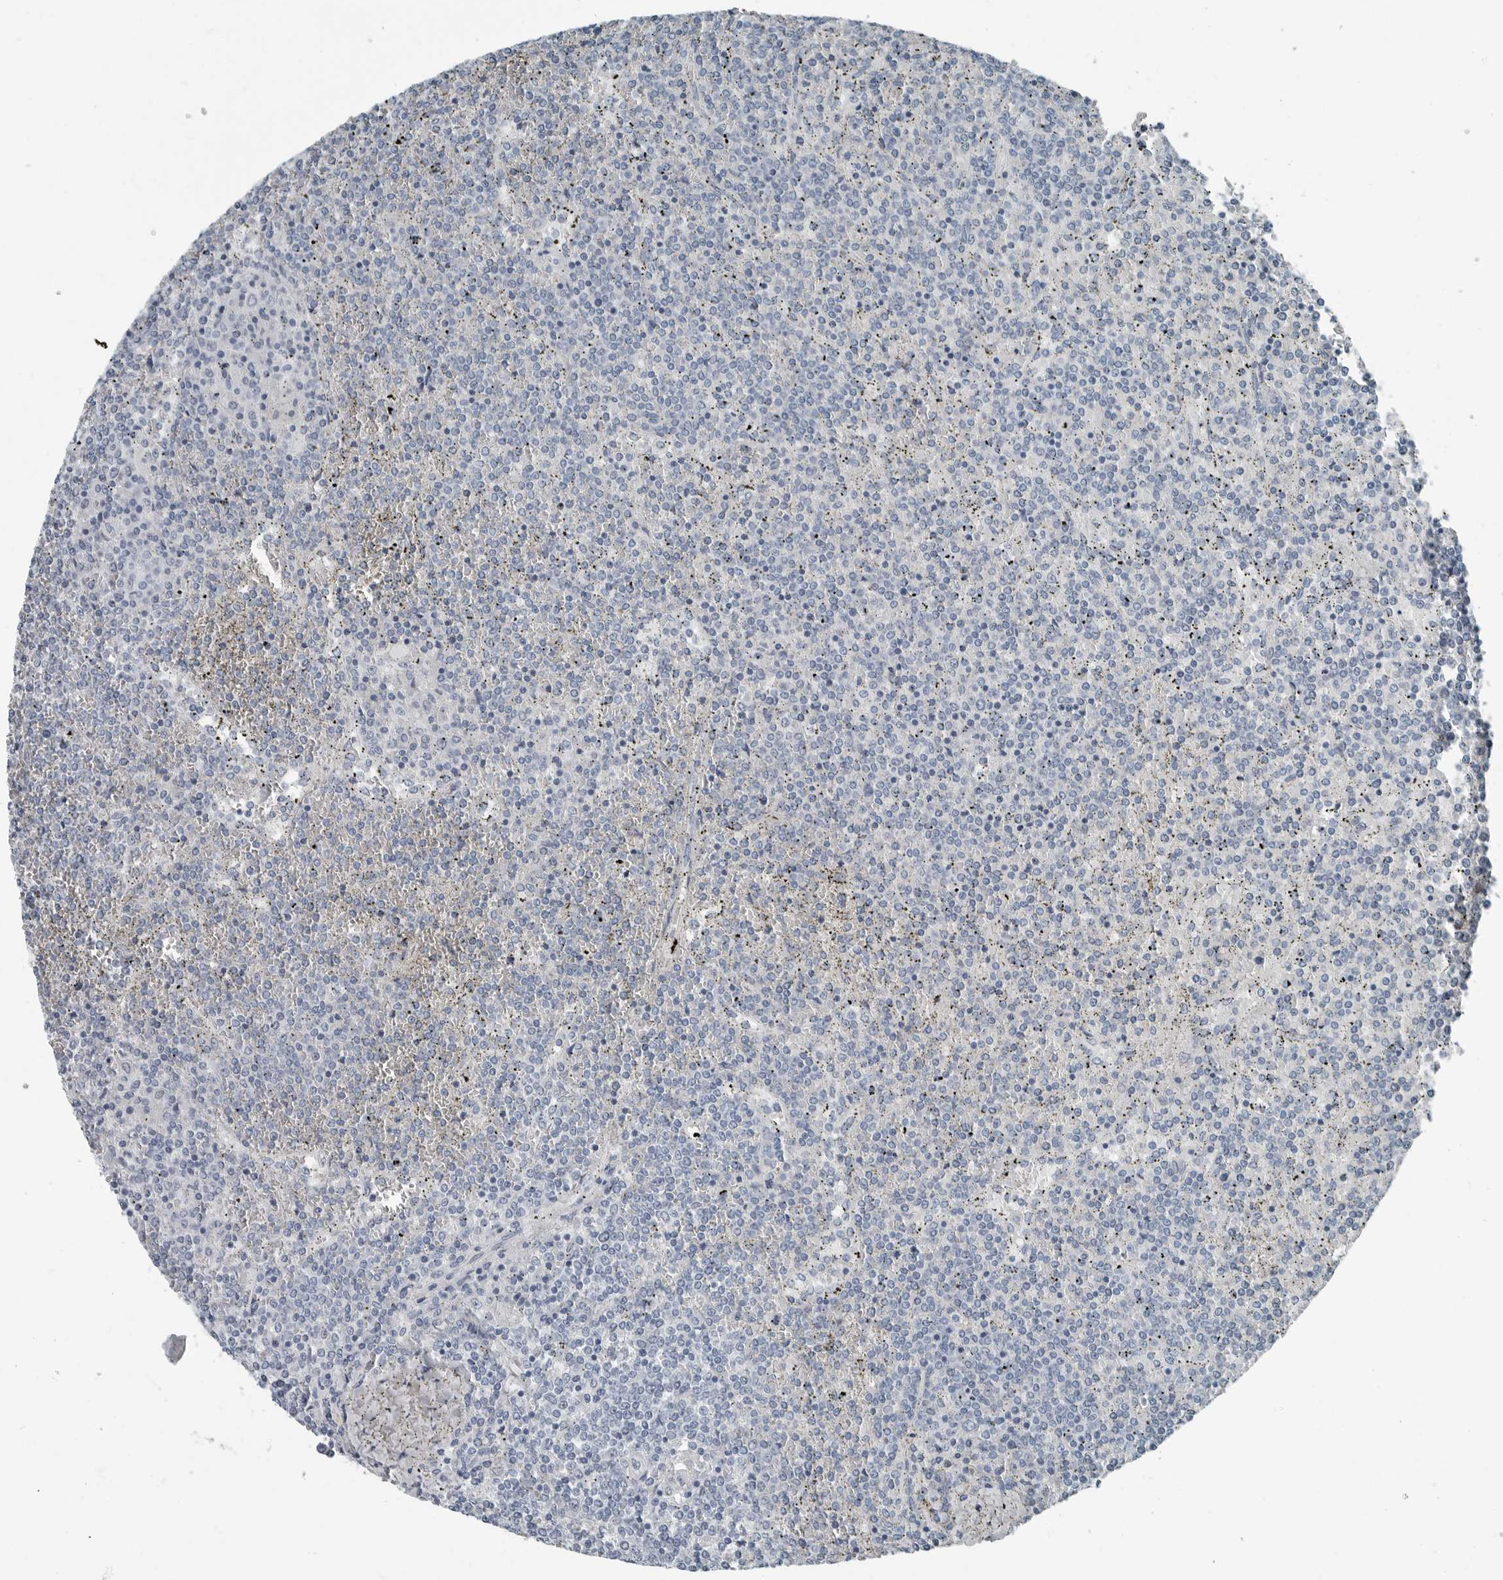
{"staining": {"intensity": "negative", "quantity": "none", "location": "none"}, "tissue": "lymphoma", "cell_type": "Tumor cells", "image_type": "cancer", "snomed": [{"axis": "morphology", "description": "Malignant lymphoma, non-Hodgkin's type, Low grade"}, {"axis": "topography", "description": "Spleen"}], "caption": "This is an immunohistochemistry (IHC) photomicrograph of human lymphoma. There is no positivity in tumor cells.", "gene": "ZPBP2", "patient": {"sex": "female", "age": 19}}